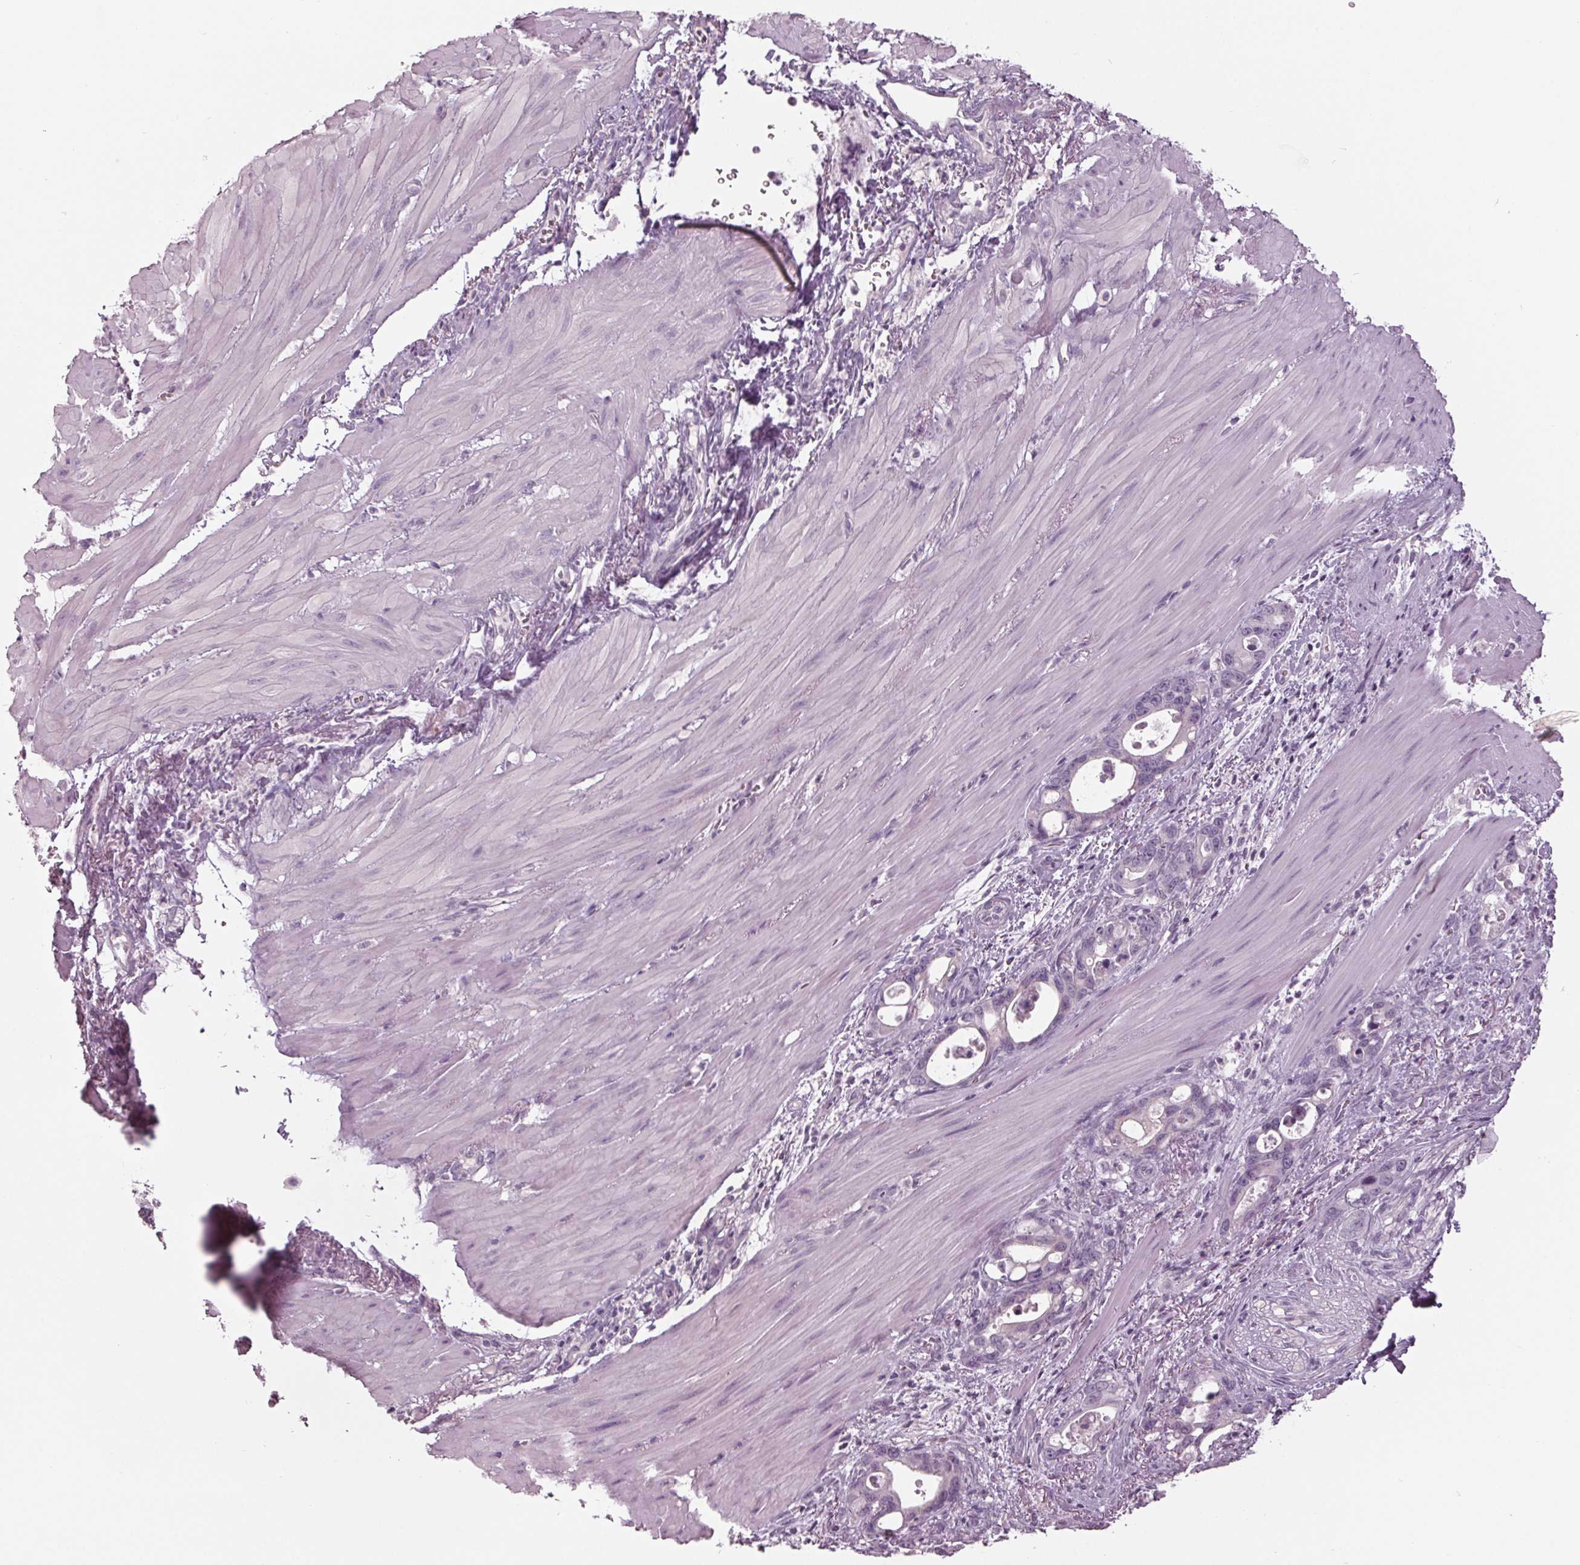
{"staining": {"intensity": "negative", "quantity": "none", "location": "none"}, "tissue": "stomach cancer", "cell_type": "Tumor cells", "image_type": "cancer", "snomed": [{"axis": "morphology", "description": "Normal tissue, NOS"}, {"axis": "morphology", "description": "Adenocarcinoma, NOS"}, {"axis": "topography", "description": "Esophagus"}, {"axis": "topography", "description": "Stomach, upper"}], "caption": "Immunohistochemistry of stomach cancer displays no staining in tumor cells.", "gene": "TNNC2", "patient": {"sex": "male", "age": 74}}